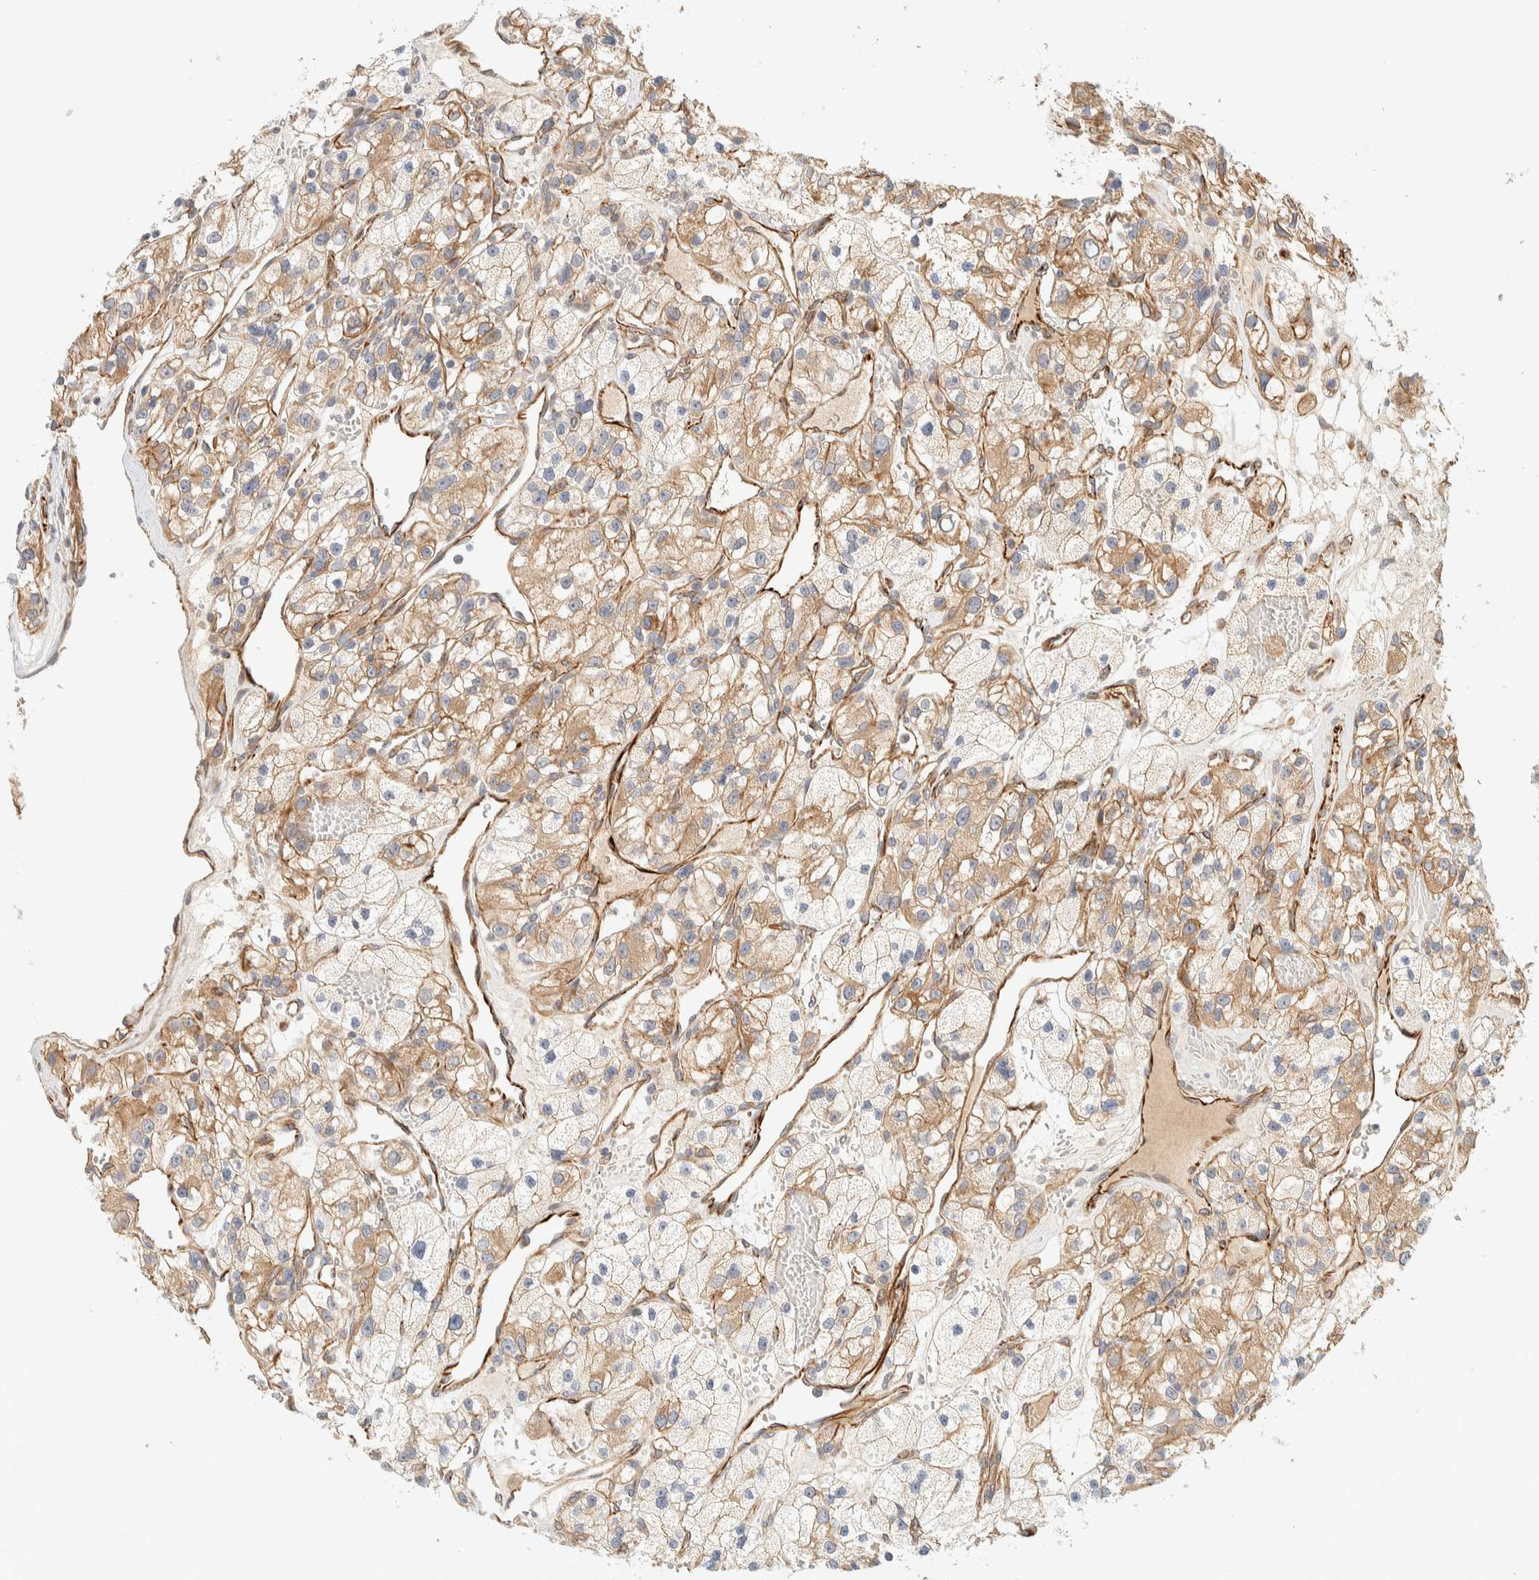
{"staining": {"intensity": "moderate", "quantity": ">75%", "location": "cytoplasmic/membranous"}, "tissue": "renal cancer", "cell_type": "Tumor cells", "image_type": "cancer", "snomed": [{"axis": "morphology", "description": "Adenocarcinoma, NOS"}, {"axis": "topography", "description": "Kidney"}], "caption": "IHC of human renal cancer reveals medium levels of moderate cytoplasmic/membranous positivity in about >75% of tumor cells.", "gene": "FAT1", "patient": {"sex": "female", "age": 57}}